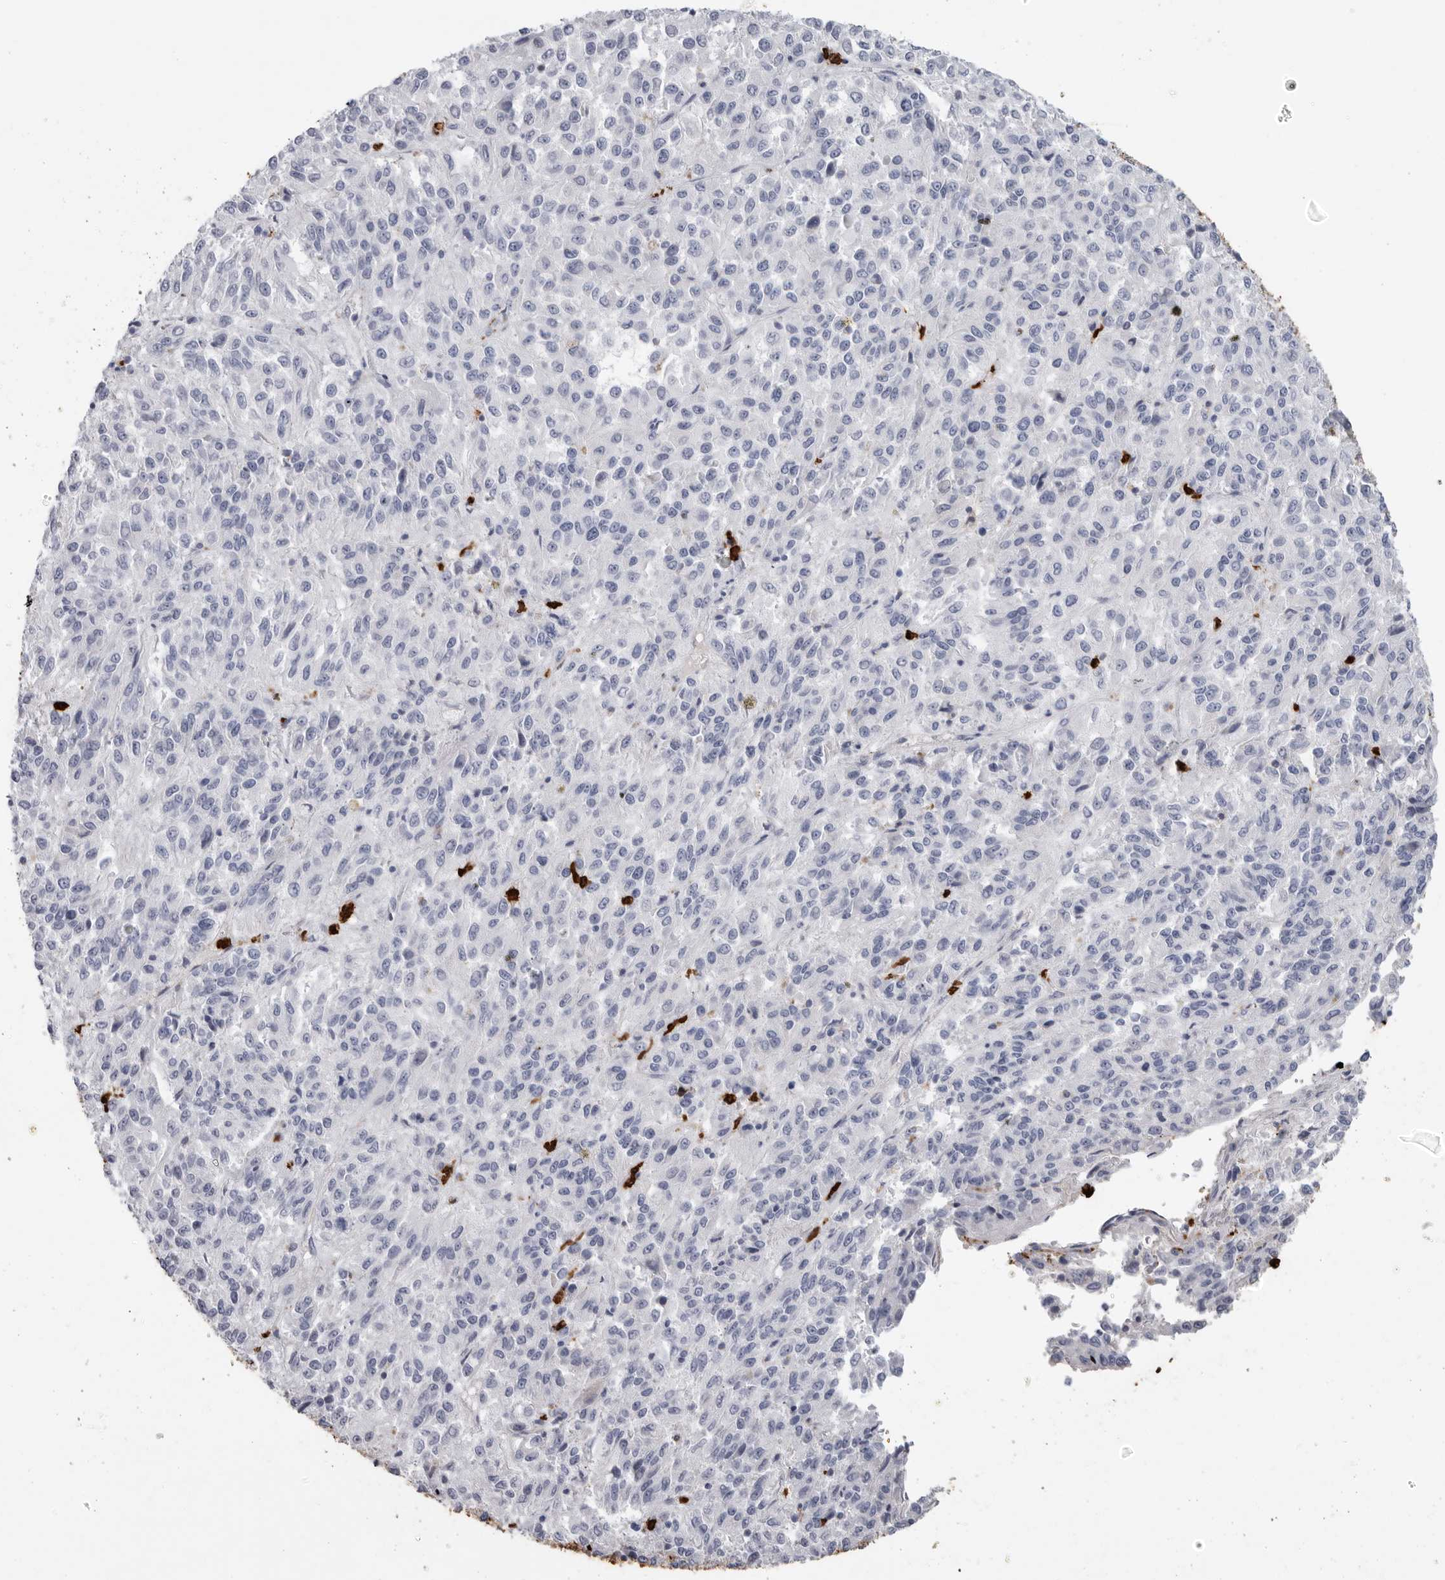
{"staining": {"intensity": "negative", "quantity": "none", "location": "none"}, "tissue": "melanoma", "cell_type": "Tumor cells", "image_type": "cancer", "snomed": [{"axis": "morphology", "description": "Malignant melanoma, Metastatic site"}, {"axis": "topography", "description": "Lung"}], "caption": "Micrograph shows no protein positivity in tumor cells of melanoma tissue.", "gene": "CYB561D1", "patient": {"sex": "male", "age": 64}}